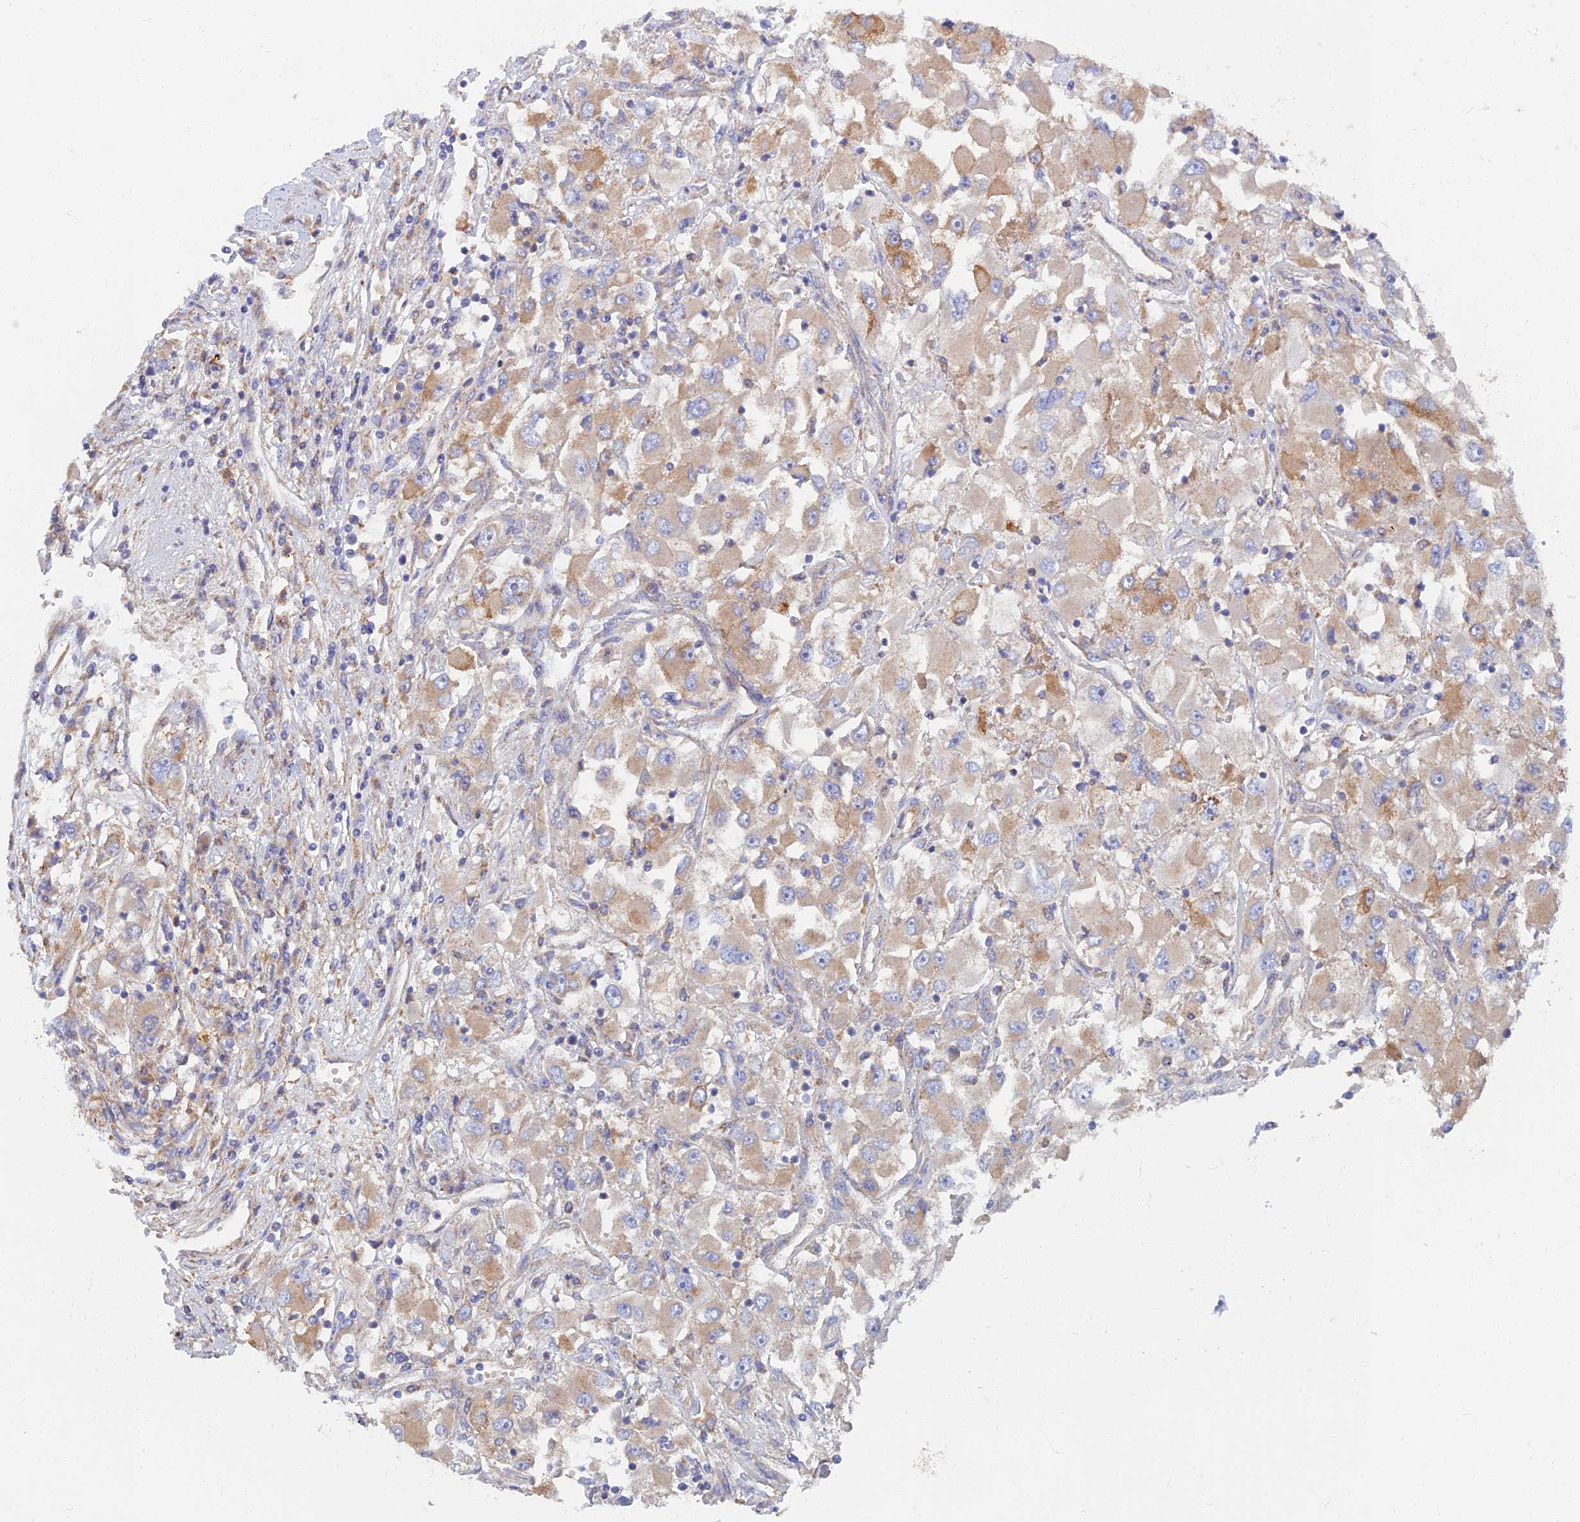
{"staining": {"intensity": "moderate", "quantity": "25%-75%", "location": "cytoplasmic/membranous"}, "tissue": "renal cancer", "cell_type": "Tumor cells", "image_type": "cancer", "snomed": [{"axis": "morphology", "description": "Adenocarcinoma, NOS"}, {"axis": "topography", "description": "Kidney"}], "caption": "Tumor cells show medium levels of moderate cytoplasmic/membranous positivity in about 25%-75% of cells in adenocarcinoma (renal). The protein of interest is stained brown, and the nuclei are stained in blue (DAB (3,3'-diaminobenzidine) IHC with brightfield microscopy, high magnification).", "gene": "TMEM44", "patient": {"sex": "female", "age": 52}}